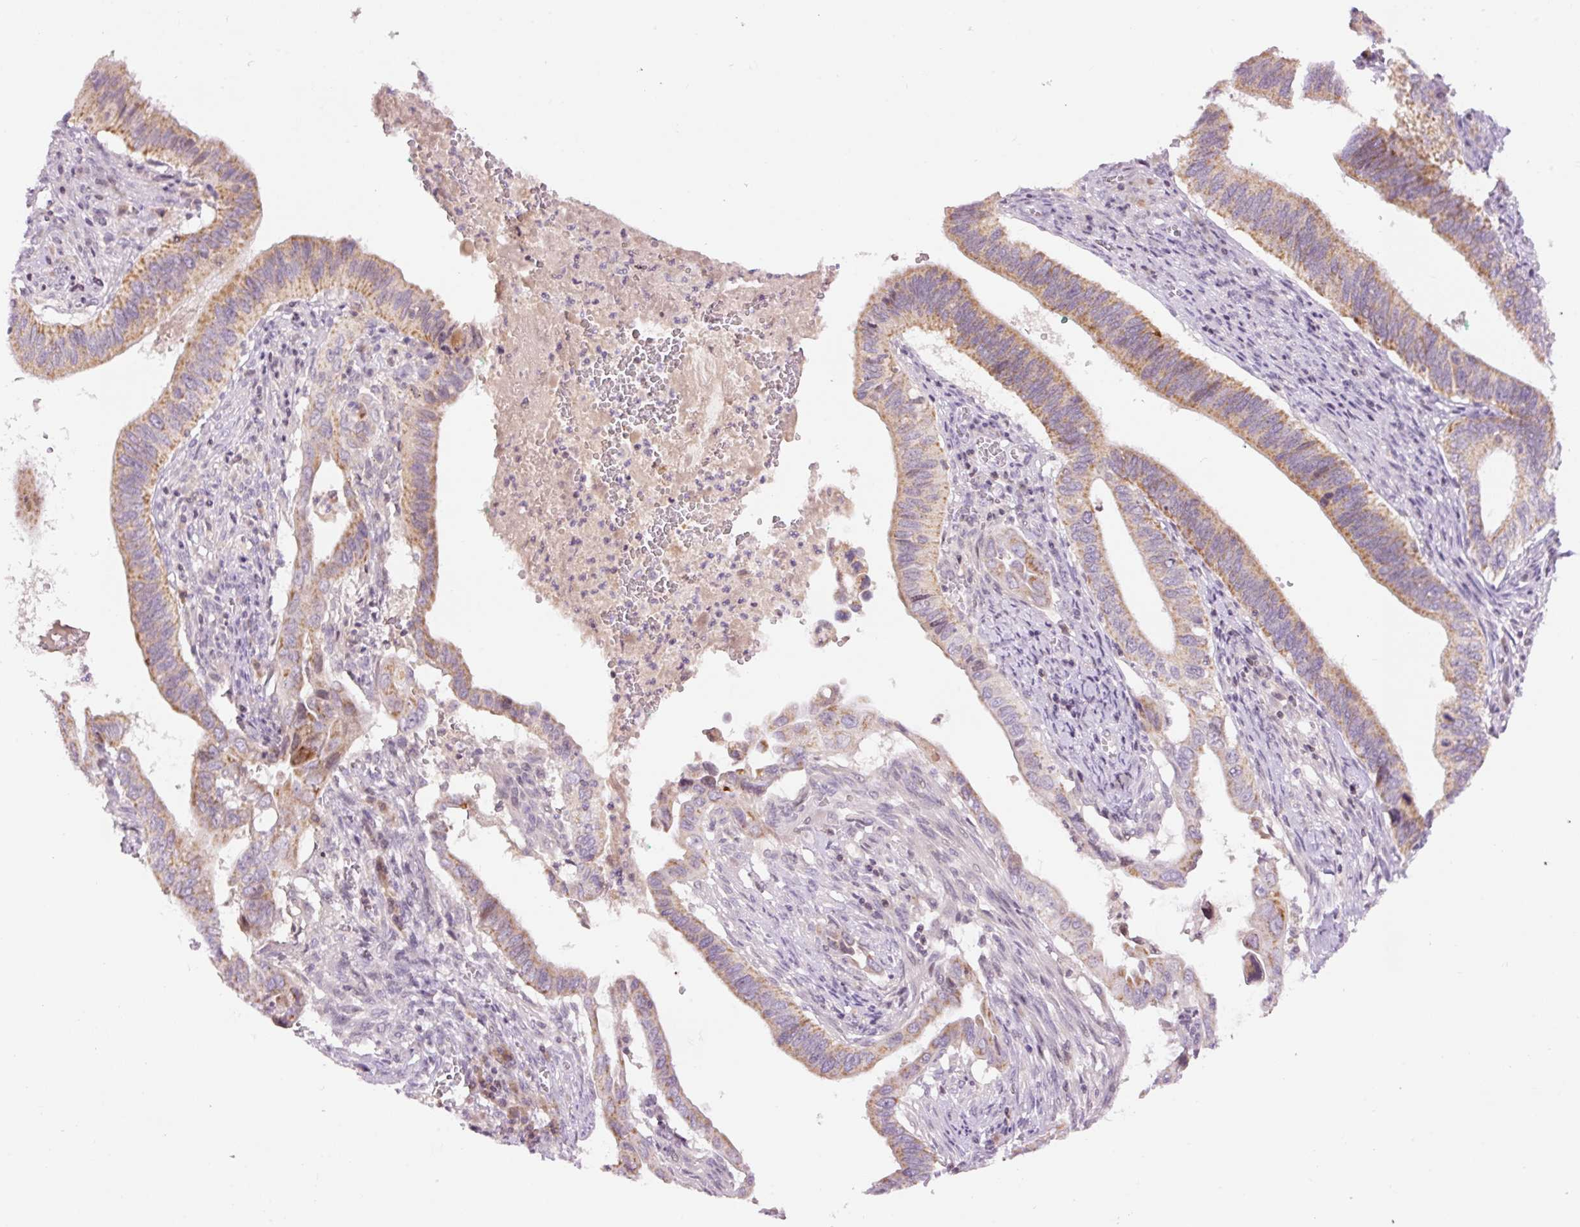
{"staining": {"intensity": "moderate", "quantity": ">75%", "location": "cytoplasmic/membranous"}, "tissue": "cervical cancer", "cell_type": "Tumor cells", "image_type": "cancer", "snomed": [{"axis": "morphology", "description": "Adenocarcinoma, NOS"}, {"axis": "topography", "description": "Cervix"}], "caption": "A photomicrograph of human cervical adenocarcinoma stained for a protein displays moderate cytoplasmic/membranous brown staining in tumor cells.", "gene": "ABHD11", "patient": {"sex": "female", "age": 42}}